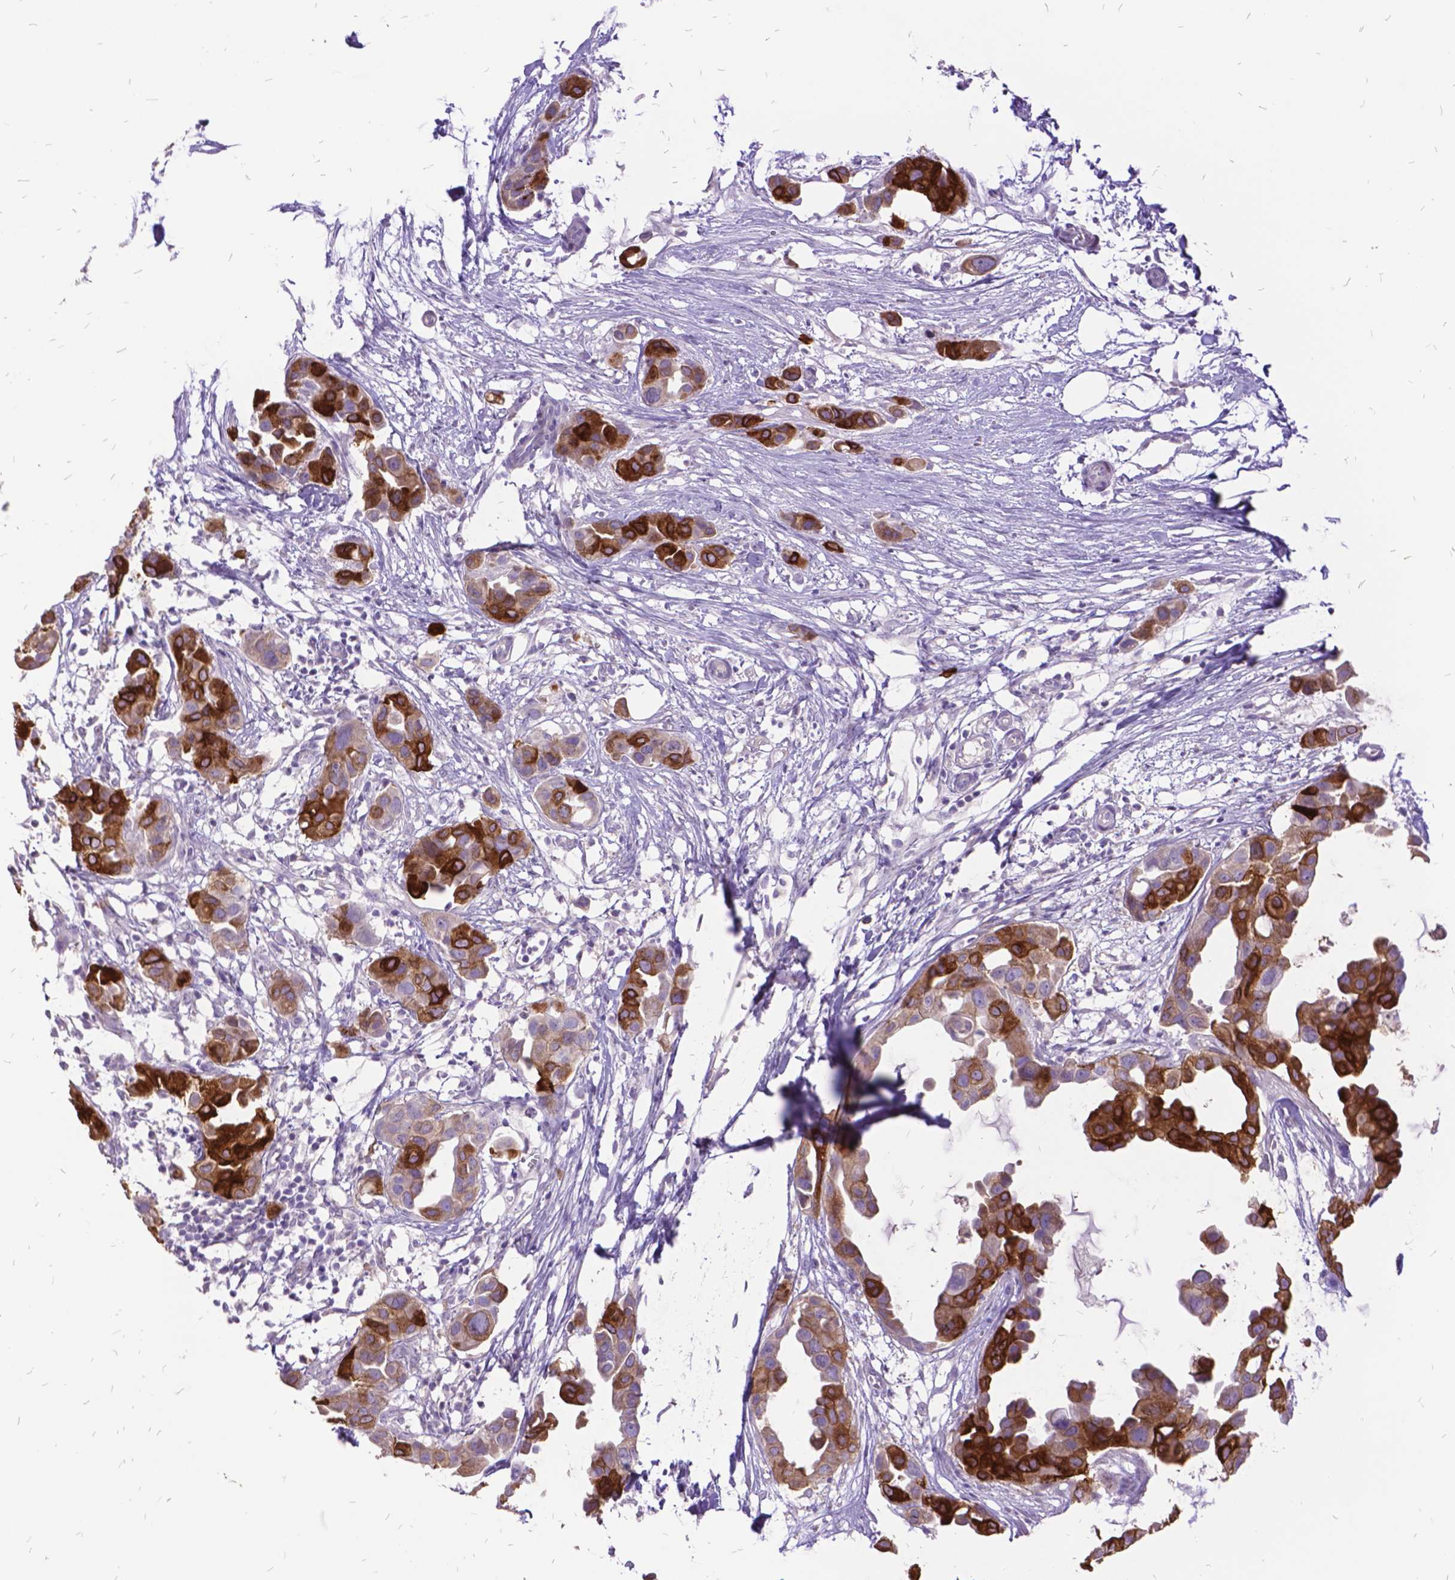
{"staining": {"intensity": "strong", "quantity": "25%-75%", "location": "cytoplasmic/membranous"}, "tissue": "breast cancer", "cell_type": "Tumor cells", "image_type": "cancer", "snomed": [{"axis": "morphology", "description": "Duct carcinoma"}, {"axis": "topography", "description": "Breast"}], "caption": "Breast cancer stained with IHC reveals strong cytoplasmic/membranous positivity in approximately 25%-75% of tumor cells.", "gene": "ITGB6", "patient": {"sex": "female", "age": 38}}